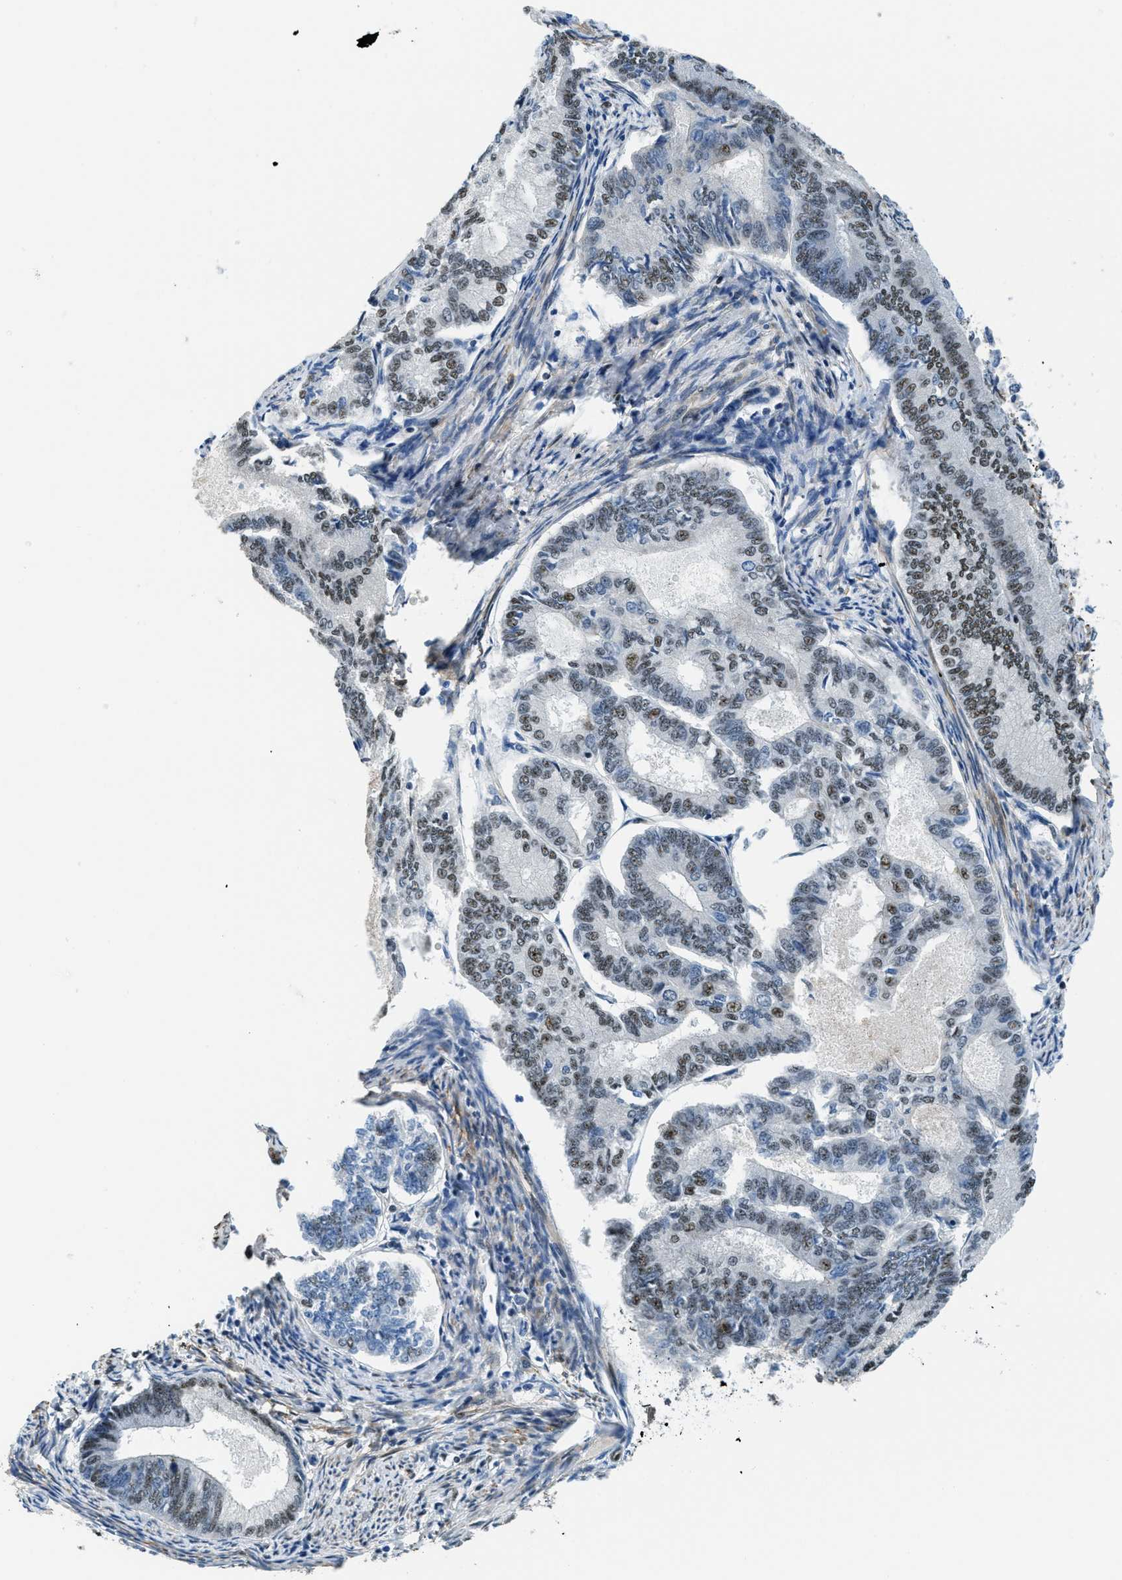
{"staining": {"intensity": "moderate", "quantity": "<25%", "location": "nuclear"}, "tissue": "endometrial cancer", "cell_type": "Tumor cells", "image_type": "cancer", "snomed": [{"axis": "morphology", "description": "Adenocarcinoma, NOS"}, {"axis": "topography", "description": "Endometrium"}], "caption": "Brown immunohistochemical staining in endometrial cancer (adenocarcinoma) demonstrates moderate nuclear staining in about <25% of tumor cells.", "gene": "CFAP36", "patient": {"sex": "female", "age": 86}}